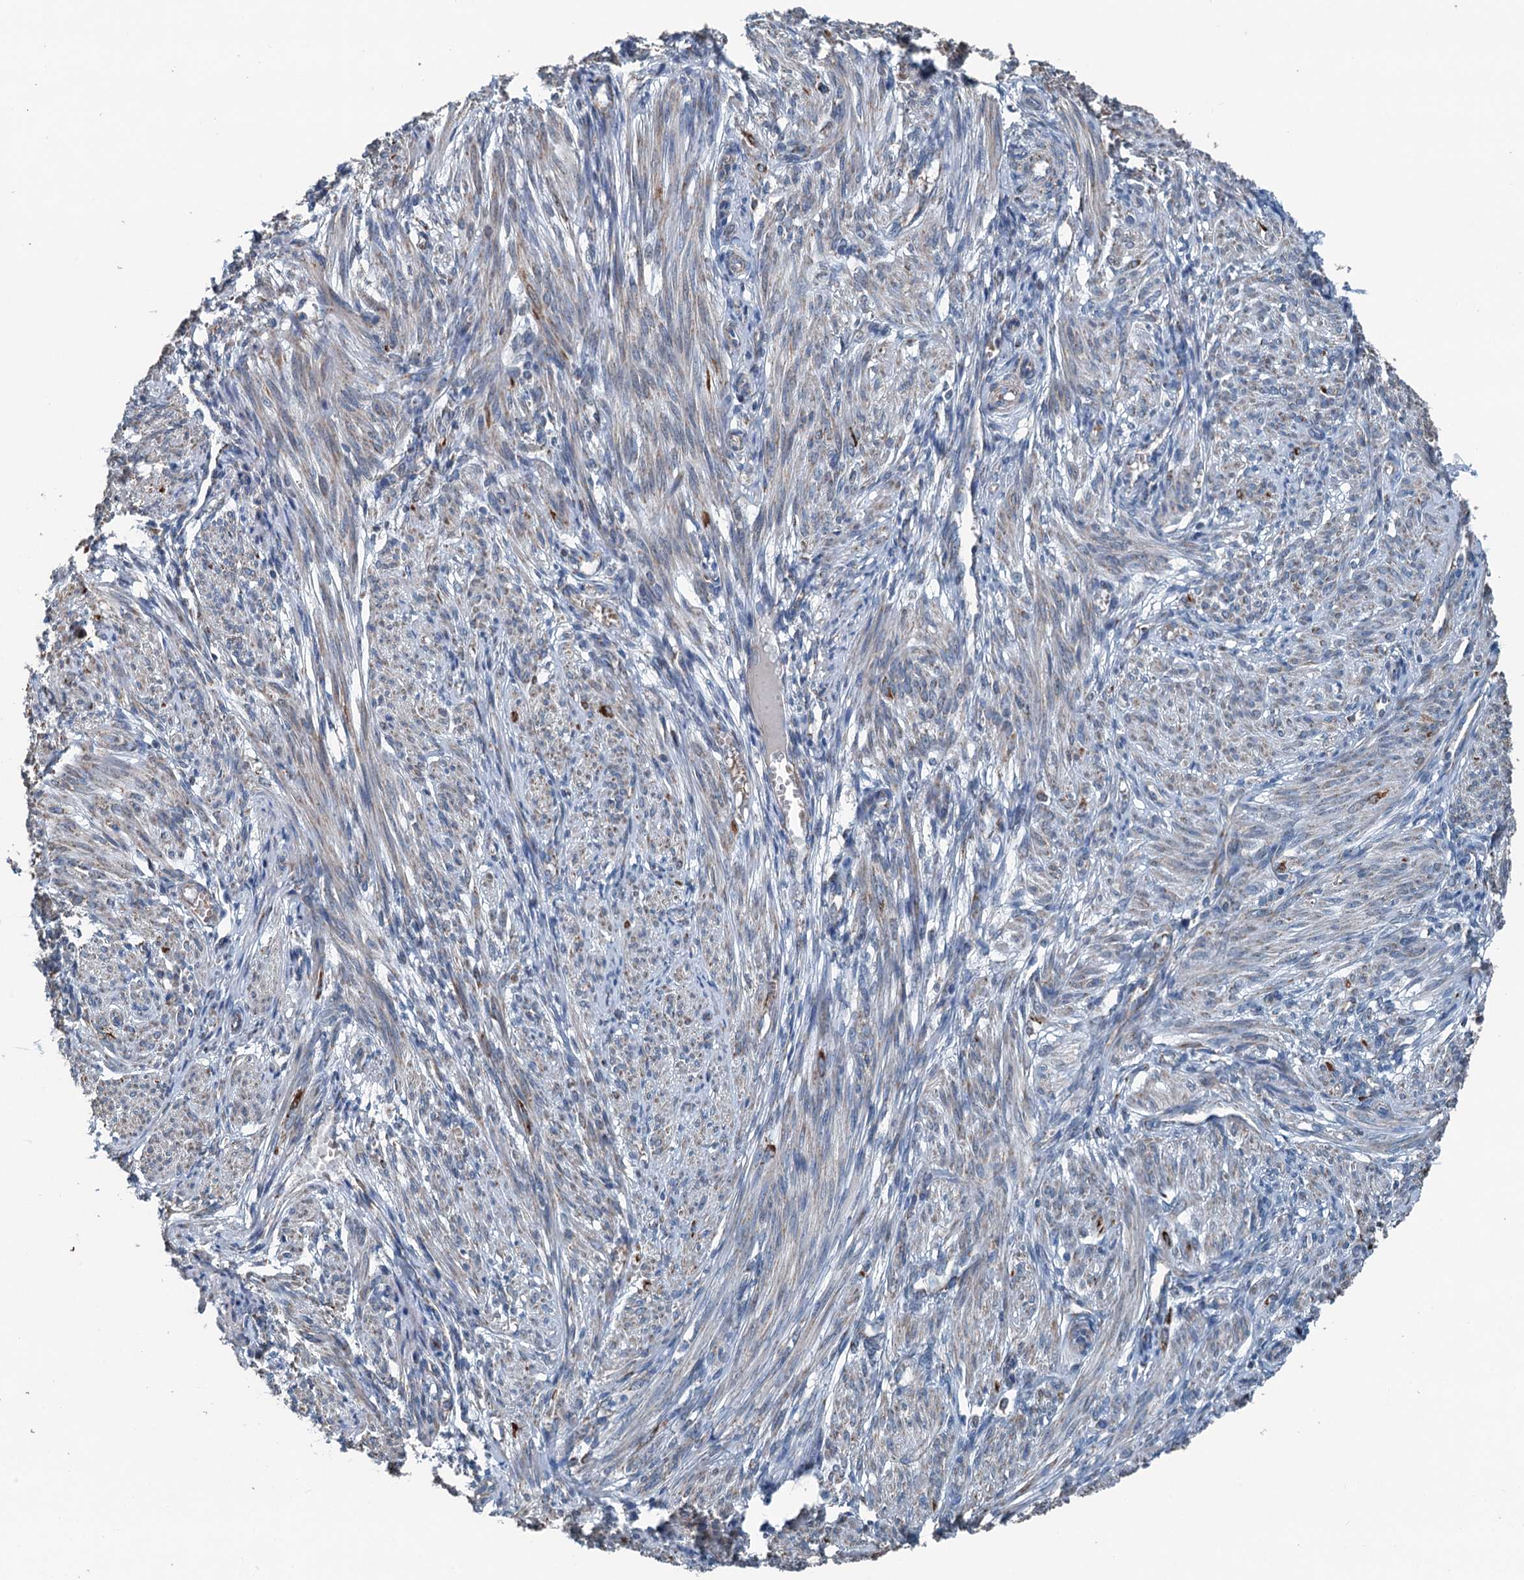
{"staining": {"intensity": "weak", "quantity": "25%-75%", "location": "cytoplasmic/membranous"}, "tissue": "smooth muscle", "cell_type": "Smooth muscle cells", "image_type": "normal", "snomed": [{"axis": "morphology", "description": "Normal tissue, NOS"}, {"axis": "topography", "description": "Smooth muscle"}], "caption": "About 25%-75% of smooth muscle cells in benign human smooth muscle reveal weak cytoplasmic/membranous protein expression as visualized by brown immunohistochemical staining.", "gene": "TRPT1", "patient": {"sex": "female", "age": 39}}